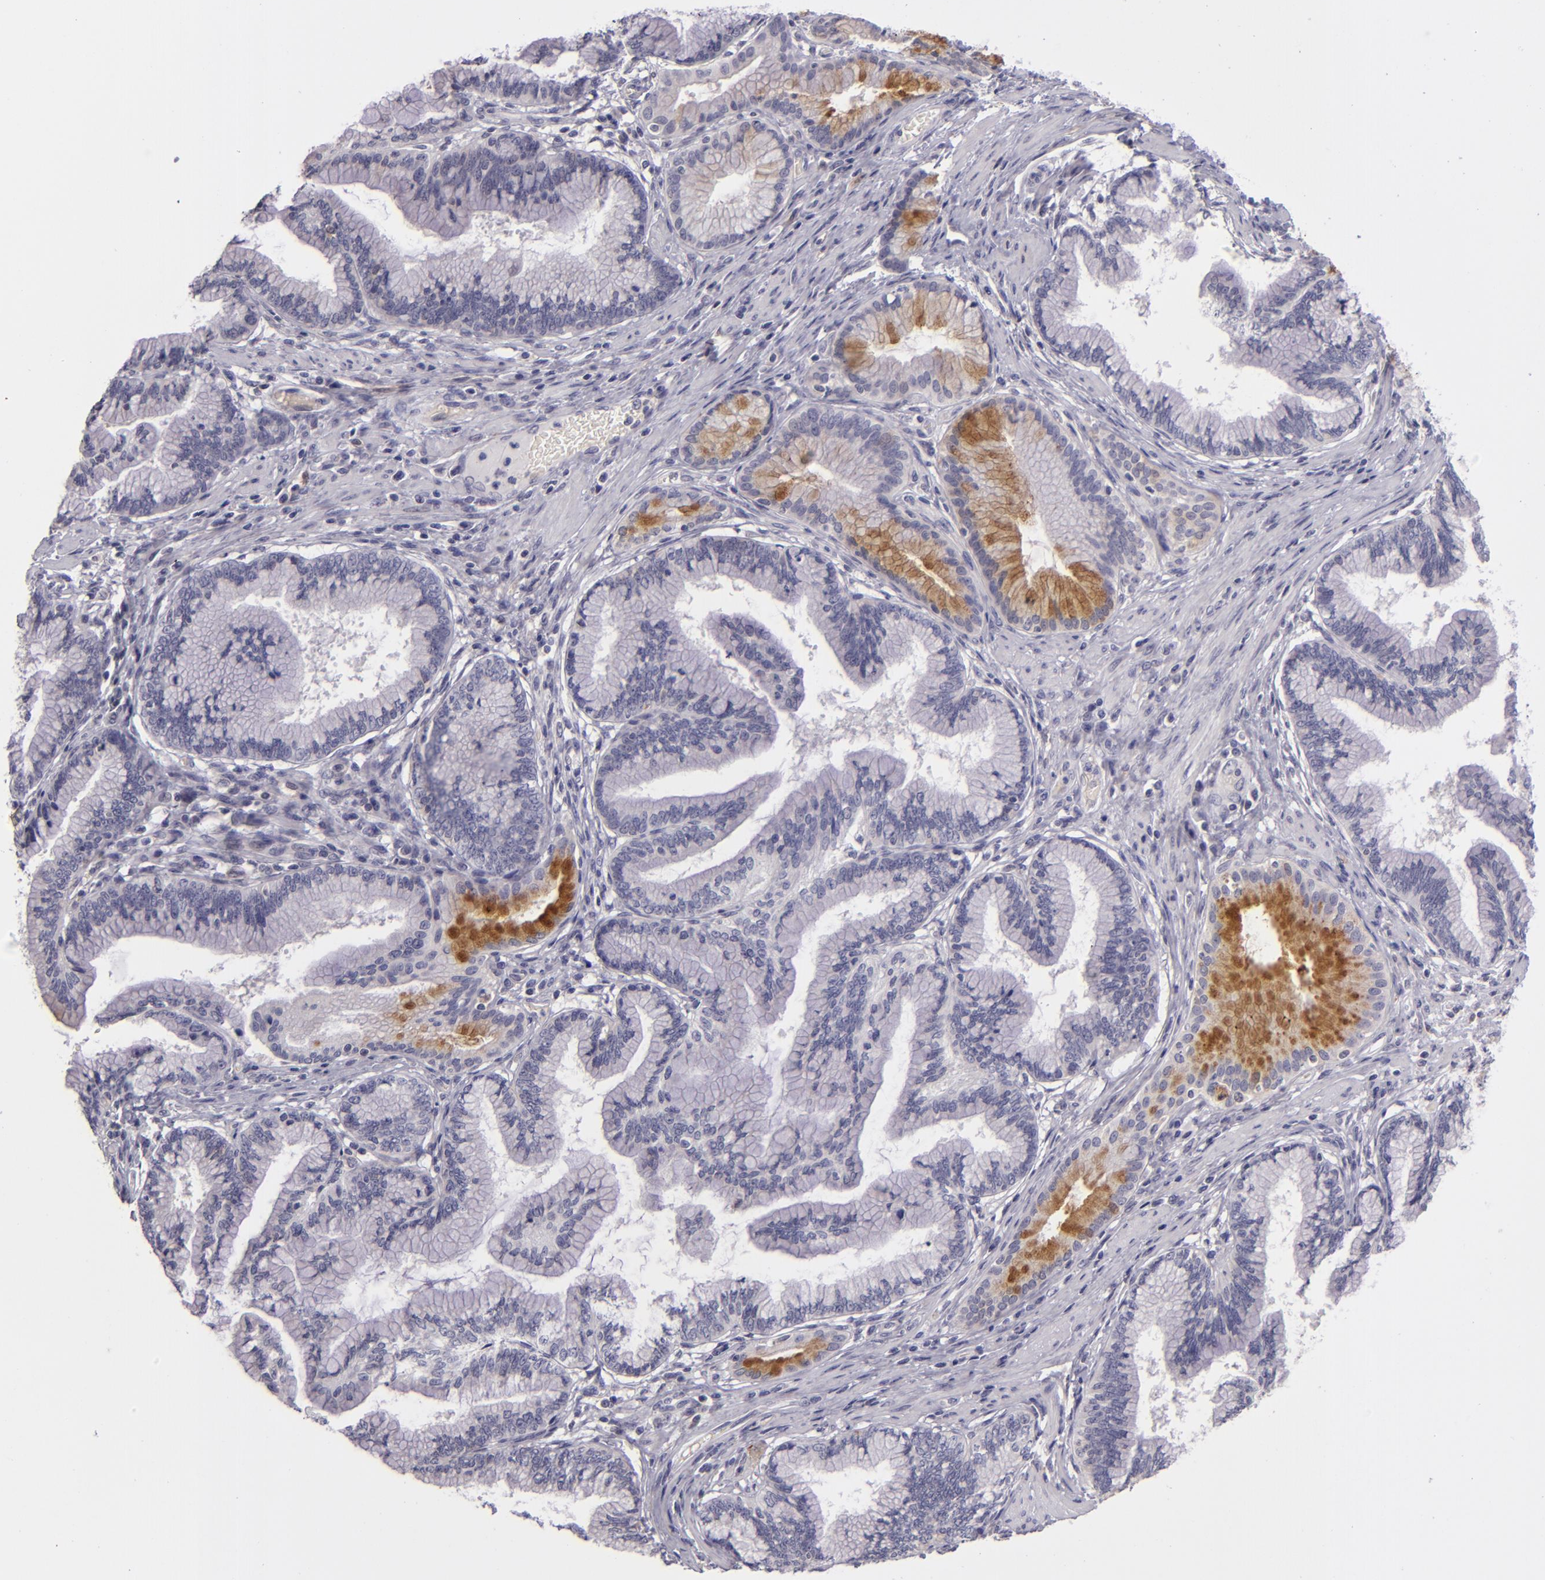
{"staining": {"intensity": "moderate", "quantity": "<25%", "location": "cytoplasmic/membranous"}, "tissue": "pancreatic cancer", "cell_type": "Tumor cells", "image_type": "cancer", "snomed": [{"axis": "morphology", "description": "Adenocarcinoma, NOS"}, {"axis": "topography", "description": "Pancreas"}], "caption": "Approximately <25% of tumor cells in pancreatic adenocarcinoma reveal moderate cytoplasmic/membranous protein positivity as visualized by brown immunohistochemical staining.", "gene": "SNCB", "patient": {"sex": "female", "age": 64}}